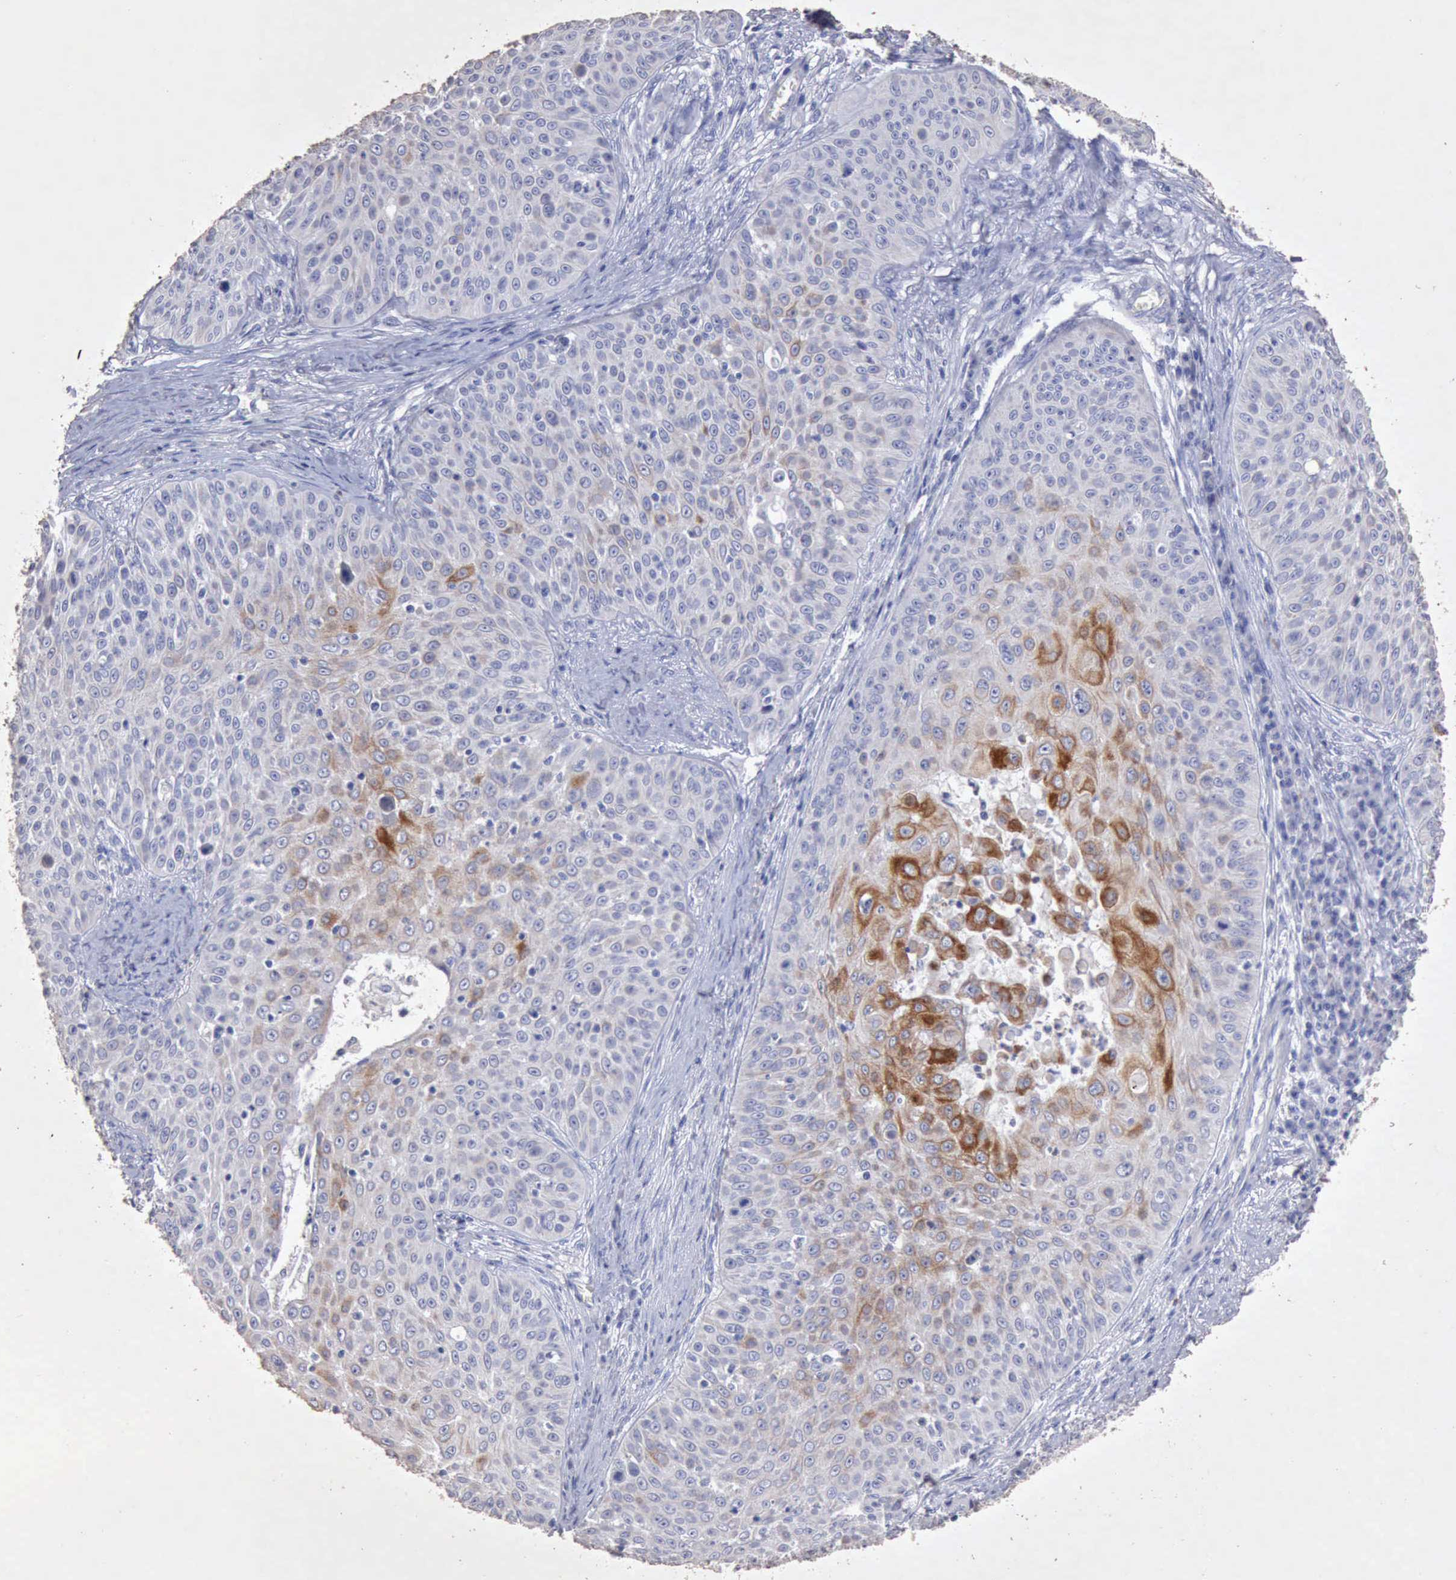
{"staining": {"intensity": "moderate", "quantity": "<25%", "location": "cytoplasmic/membranous"}, "tissue": "skin cancer", "cell_type": "Tumor cells", "image_type": "cancer", "snomed": [{"axis": "morphology", "description": "Squamous cell carcinoma, NOS"}, {"axis": "topography", "description": "Skin"}], "caption": "DAB immunohistochemical staining of human skin cancer exhibits moderate cytoplasmic/membranous protein expression in about <25% of tumor cells.", "gene": "KRT6B", "patient": {"sex": "male", "age": 82}}